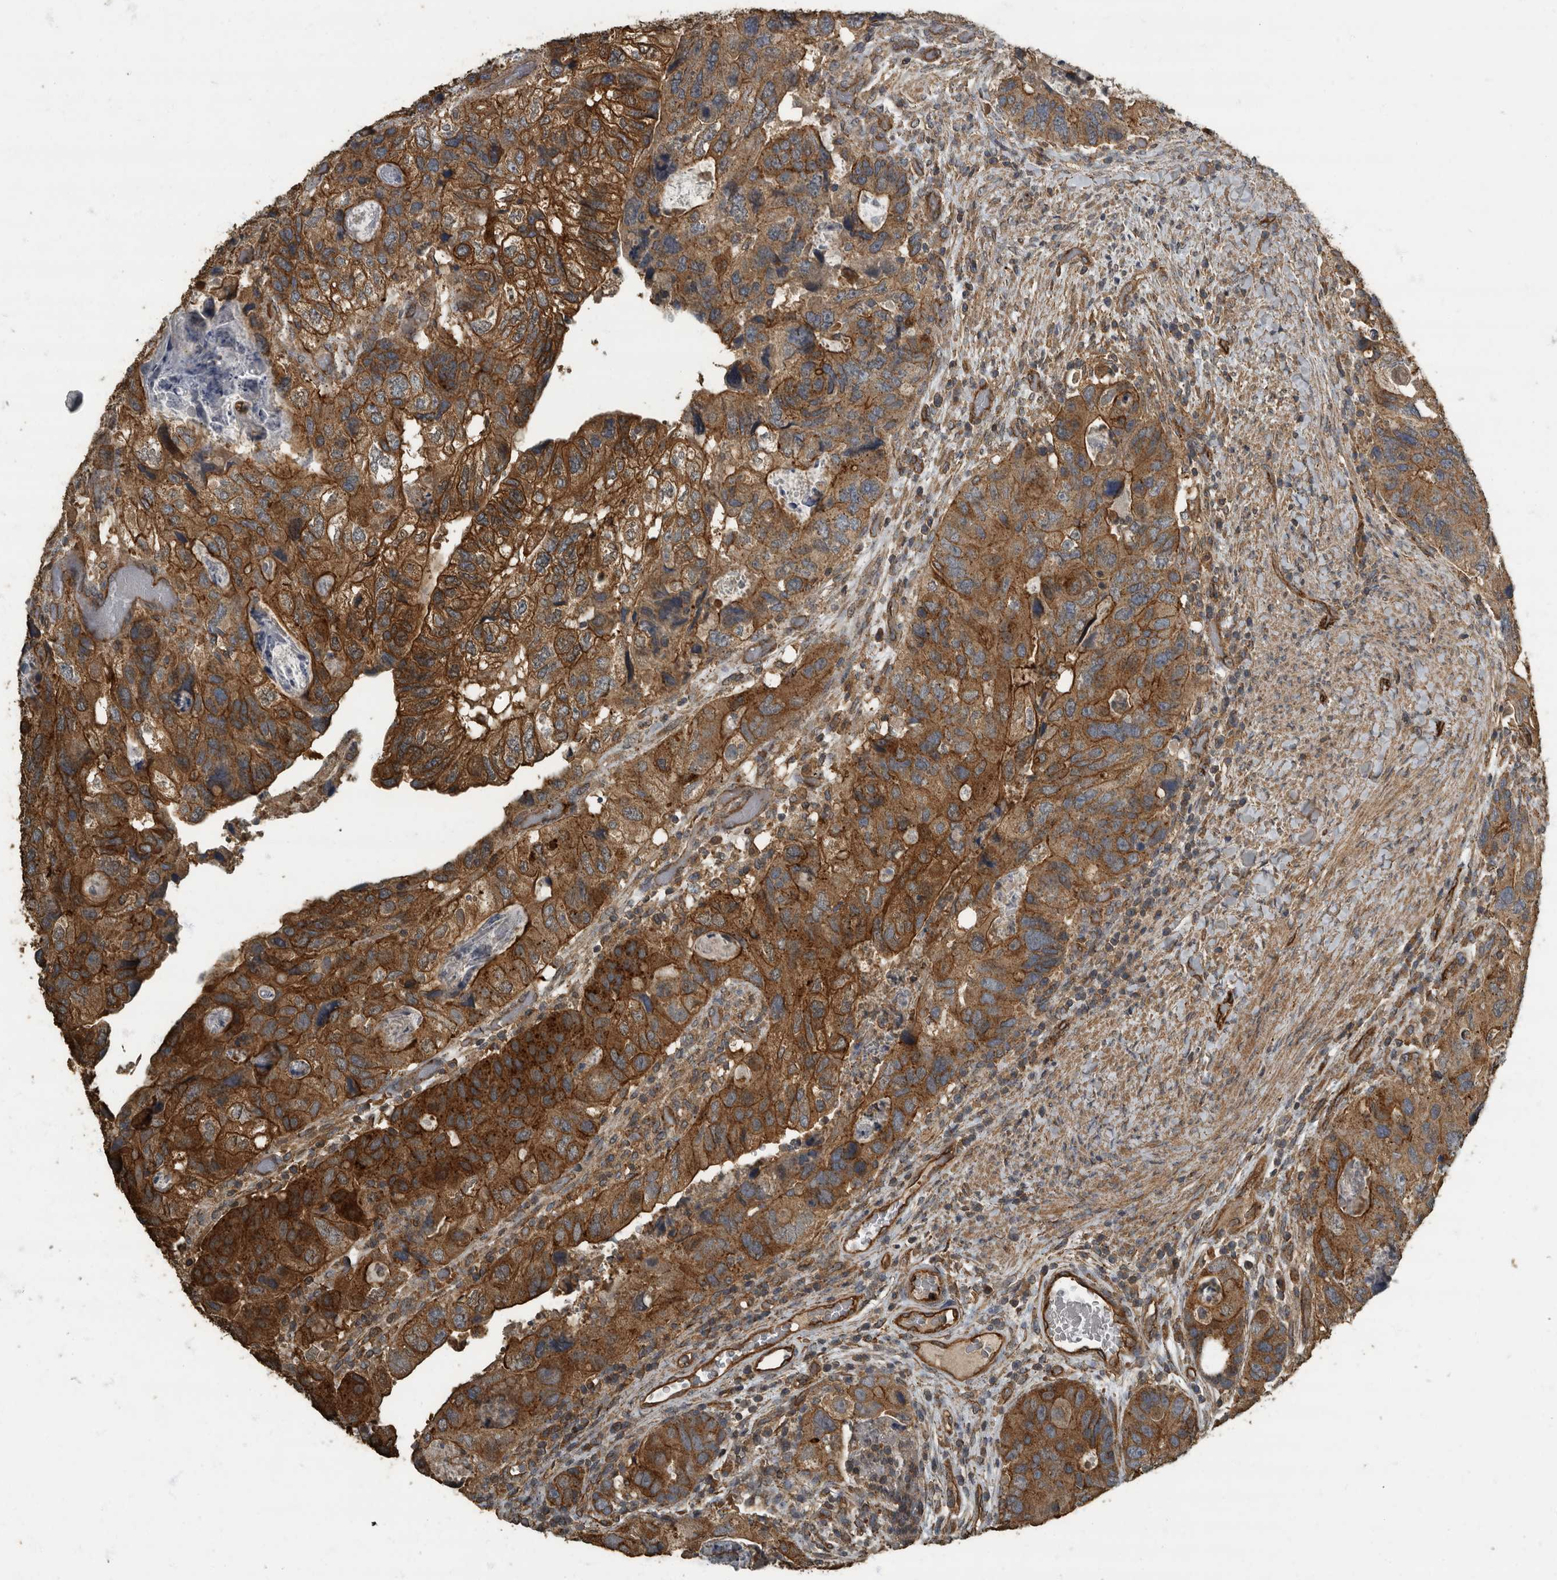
{"staining": {"intensity": "strong", "quantity": ">75%", "location": "cytoplasmic/membranous"}, "tissue": "colorectal cancer", "cell_type": "Tumor cells", "image_type": "cancer", "snomed": [{"axis": "morphology", "description": "Adenocarcinoma, NOS"}, {"axis": "topography", "description": "Rectum"}], "caption": "Immunohistochemistry (IHC) micrograph of colorectal cancer stained for a protein (brown), which demonstrates high levels of strong cytoplasmic/membranous positivity in about >75% of tumor cells.", "gene": "IL15RA", "patient": {"sex": "male", "age": 59}}